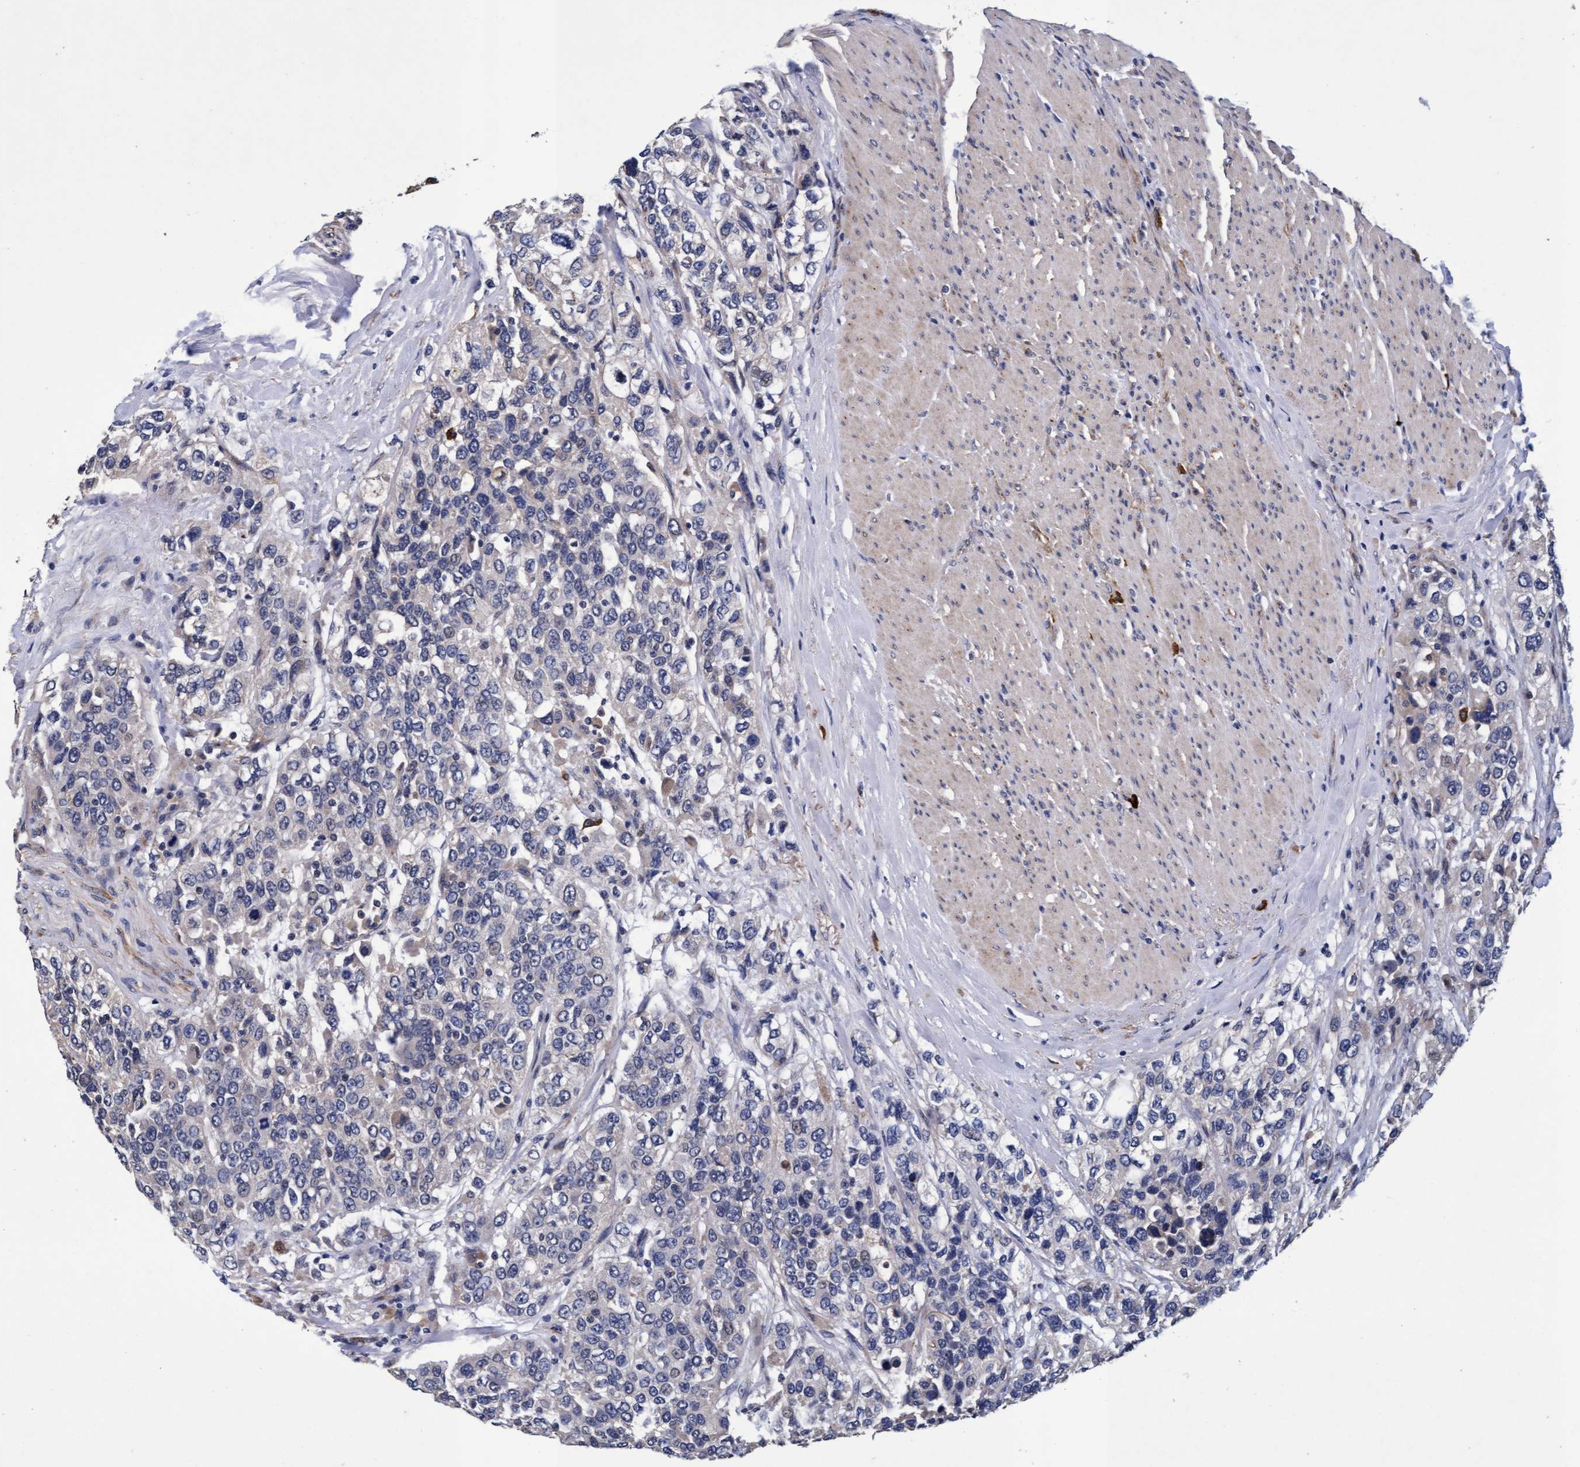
{"staining": {"intensity": "negative", "quantity": "none", "location": "none"}, "tissue": "urothelial cancer", "cell_type": "Tumor cells", "image_type": "cancer", "snomed": [{"axis": "morphology", "description": "Urothelial carcinoma, High grade"}, {"axis": "topography", "description": "Urinary bladder"}], "caption": "Protein analysis of high-grade urothelial carcinoma reveals no significant expression in tumor cells. (DAB IHC visualized using brightfield microscopy, high magnification).", "gene": "CPQ", "patient": {"sex": "female", "age": 80}}